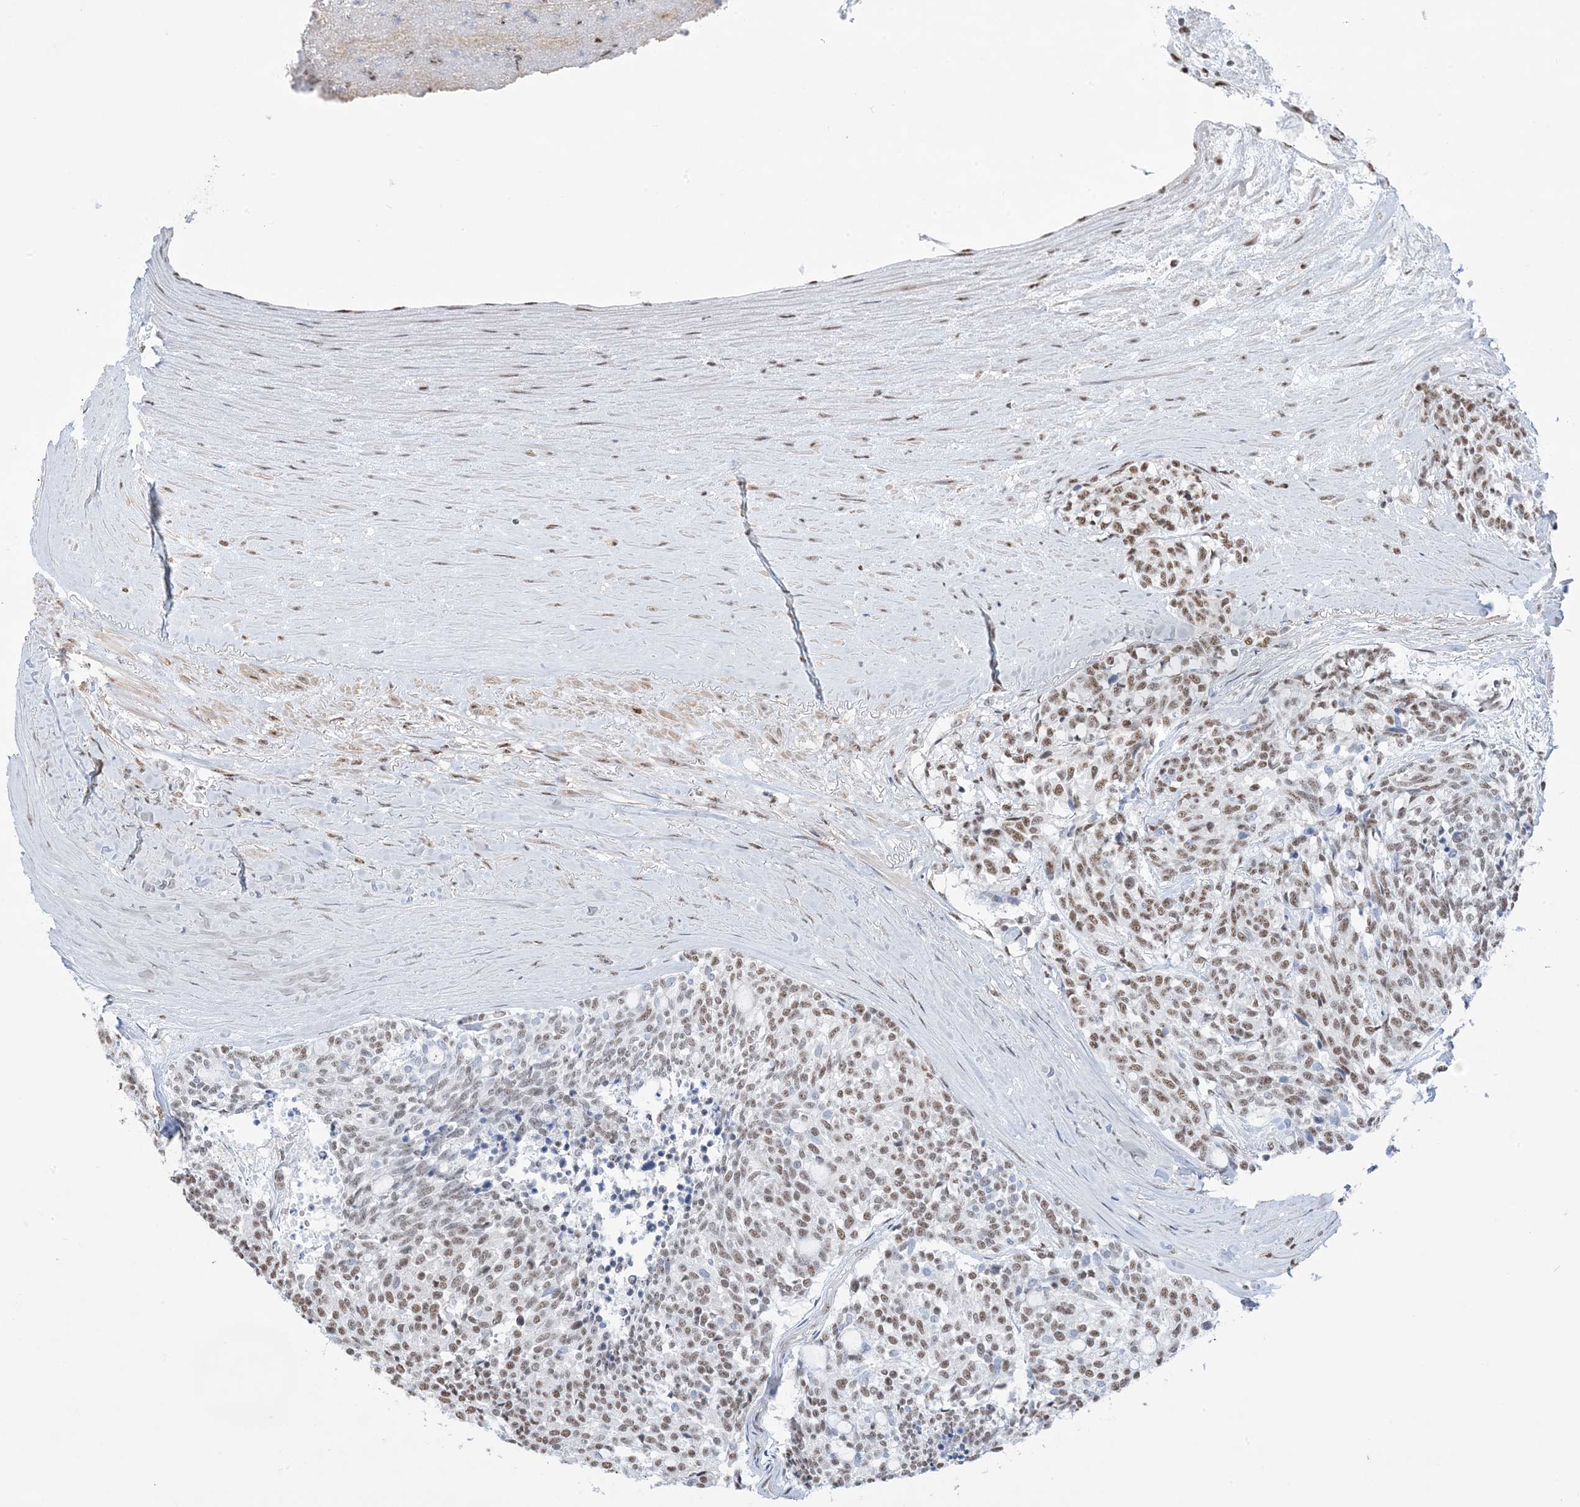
{"staining": {"intensity": "moderate", "quantity": ">75%", "location": "nuclear"}, "tissue": "carcinoid", "cell_type": "Tumor cells", "image_type": "cancer", "snomed": [{"axis": "morphology", "description": "Carcinoid, malignant, NOS"}, {"axis": "topography", "description": "Pancreas"}], "caption": "This micrograph shows carcinoid stained with IHC to label a protein in brown. The nuclear of tumor cells show moderate positivity for the protein. Nuclei are counter-stained blue.", "gene": "ZNF792", "patient": {"sex": "female", "age": 54}}